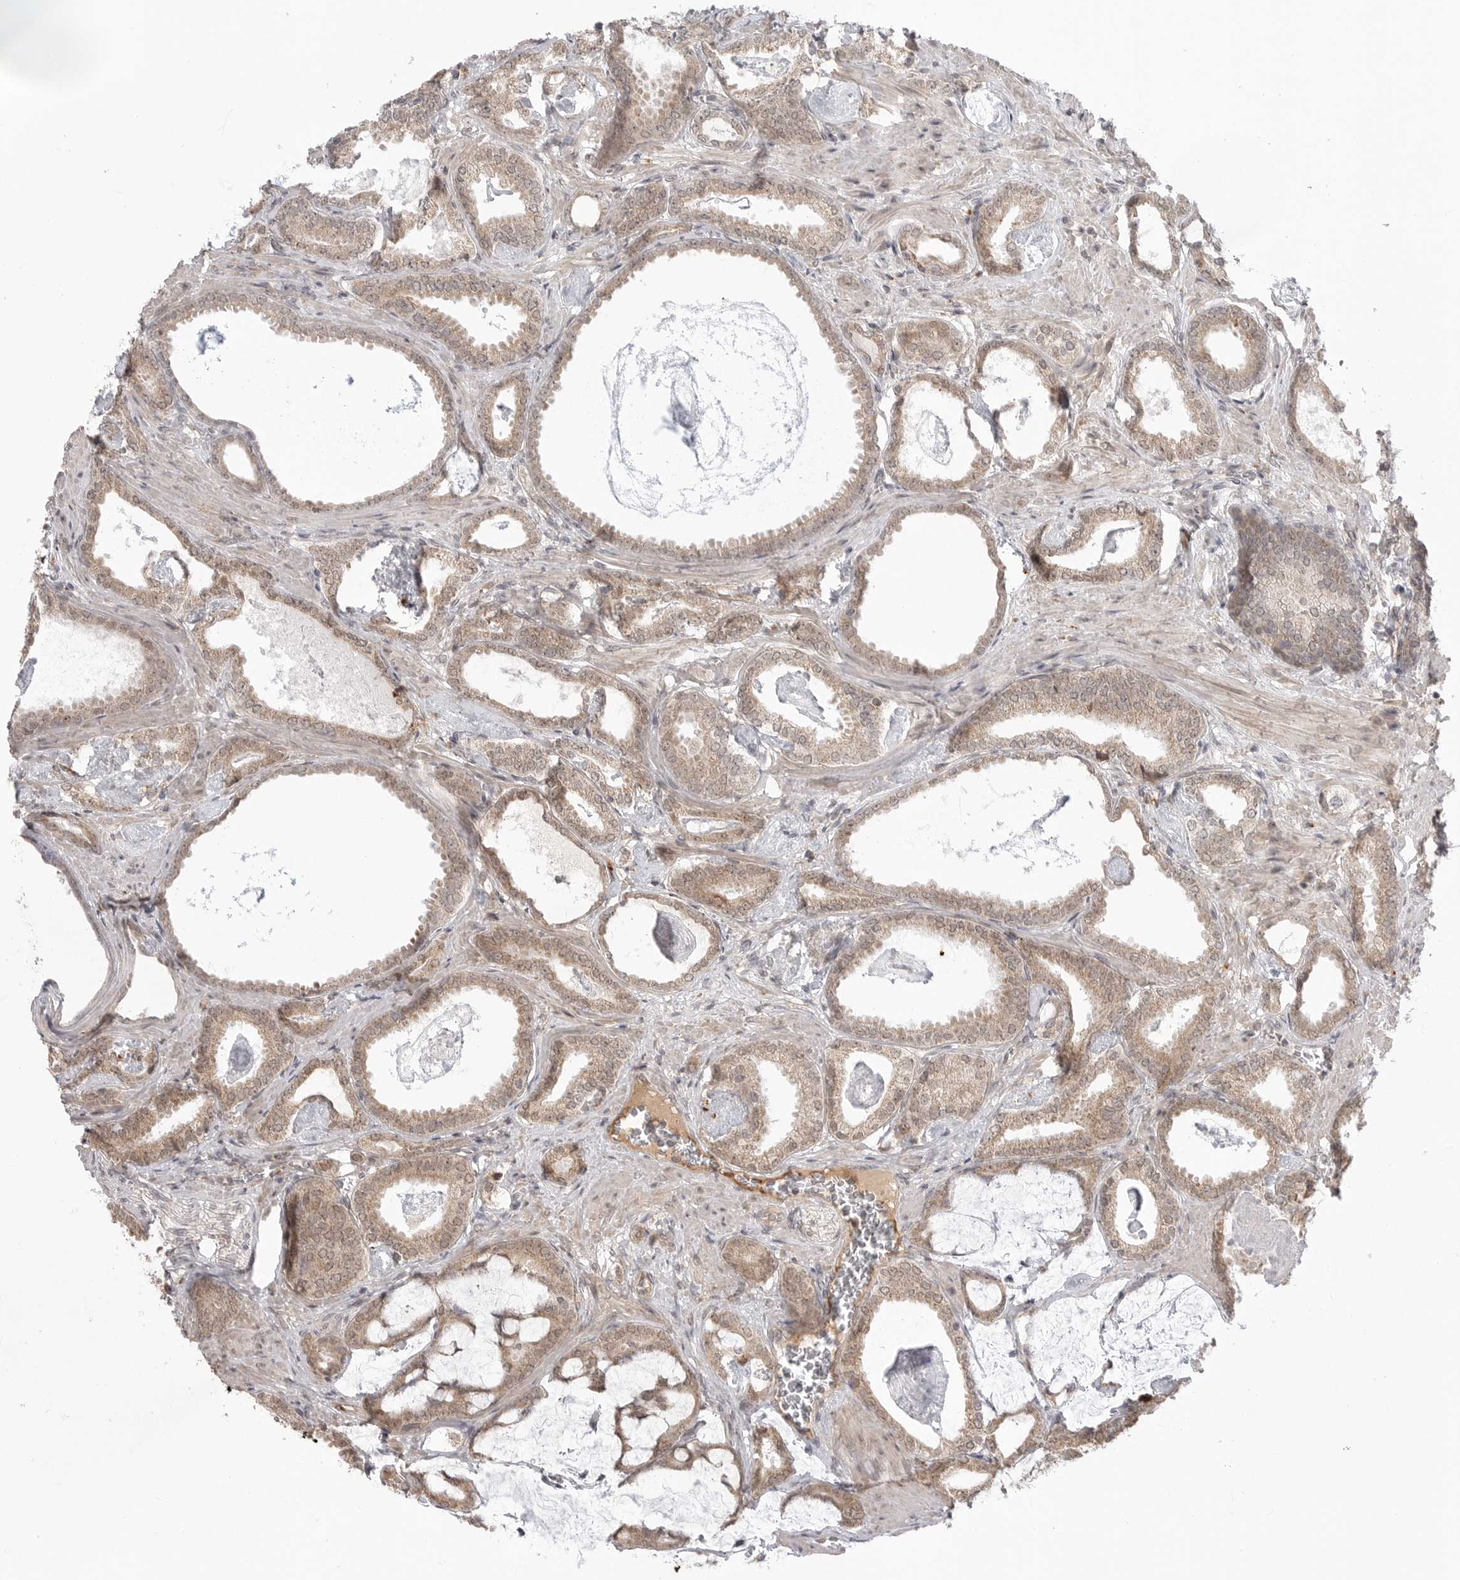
{"staining": {"intensity": "moderate", "quantity": ">75%", "location": "cytoplasmic/membranous"}, "tissue": "prostate cancer", "cell_type": "Tumor cells", "image_type": "cancer", "snomed": [{"axis": "morphology", "description": "Adenocarcinoma, Low grade"}, {"axis": "topography", "description": "Prostate"}], "caption": "Prostate cancer (adenocarcinoma (low-grade)) stained with a brown dye displays moderate cytoplasmic/membranous positive staining in about >75% of tumor cells.", "gene": "KALRN", "patient": {"sex": "male", "age": 71}}